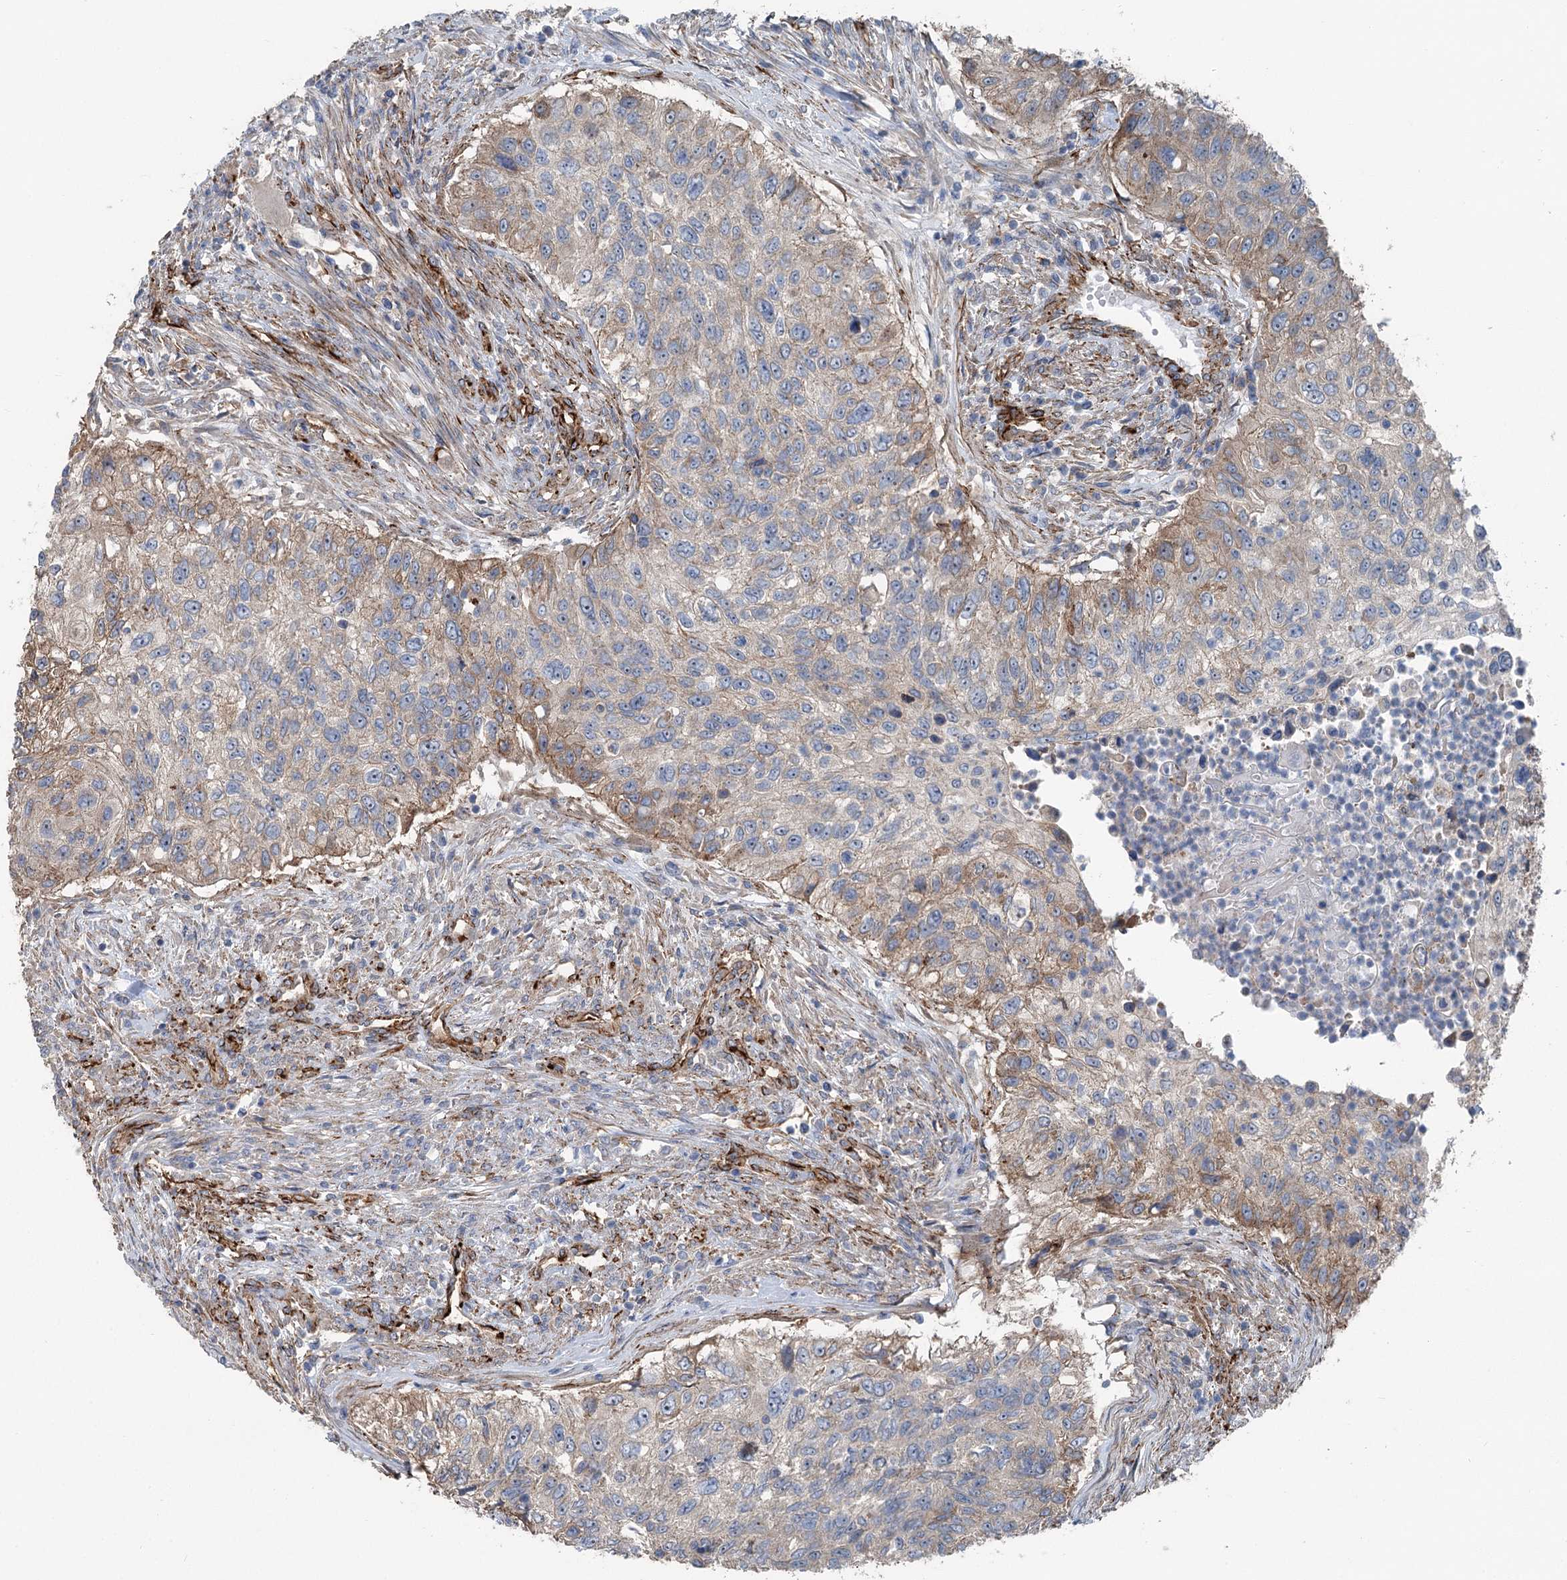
{"staining": {"intensity": "weak", "quantity": "25%-75%", "location": "cytoplasmic/membranous"}, "tissue": "urothelial cancer", "cell_type": "Tumor cells", "image_type": "cancer", "snomed": [{"axis": "morphology", "description": "Urothelial carcinoma, High grade"}, {"axis": "topography", "description": "Urinary bladder"}], "caption": "Weak cytoplasmic/membranous protein positivity is seen in about 25%-75% of tumor cells in urothelial cancer.", "gene": "IQSEC1", "patient": {"sex": "female", "age": 60}}